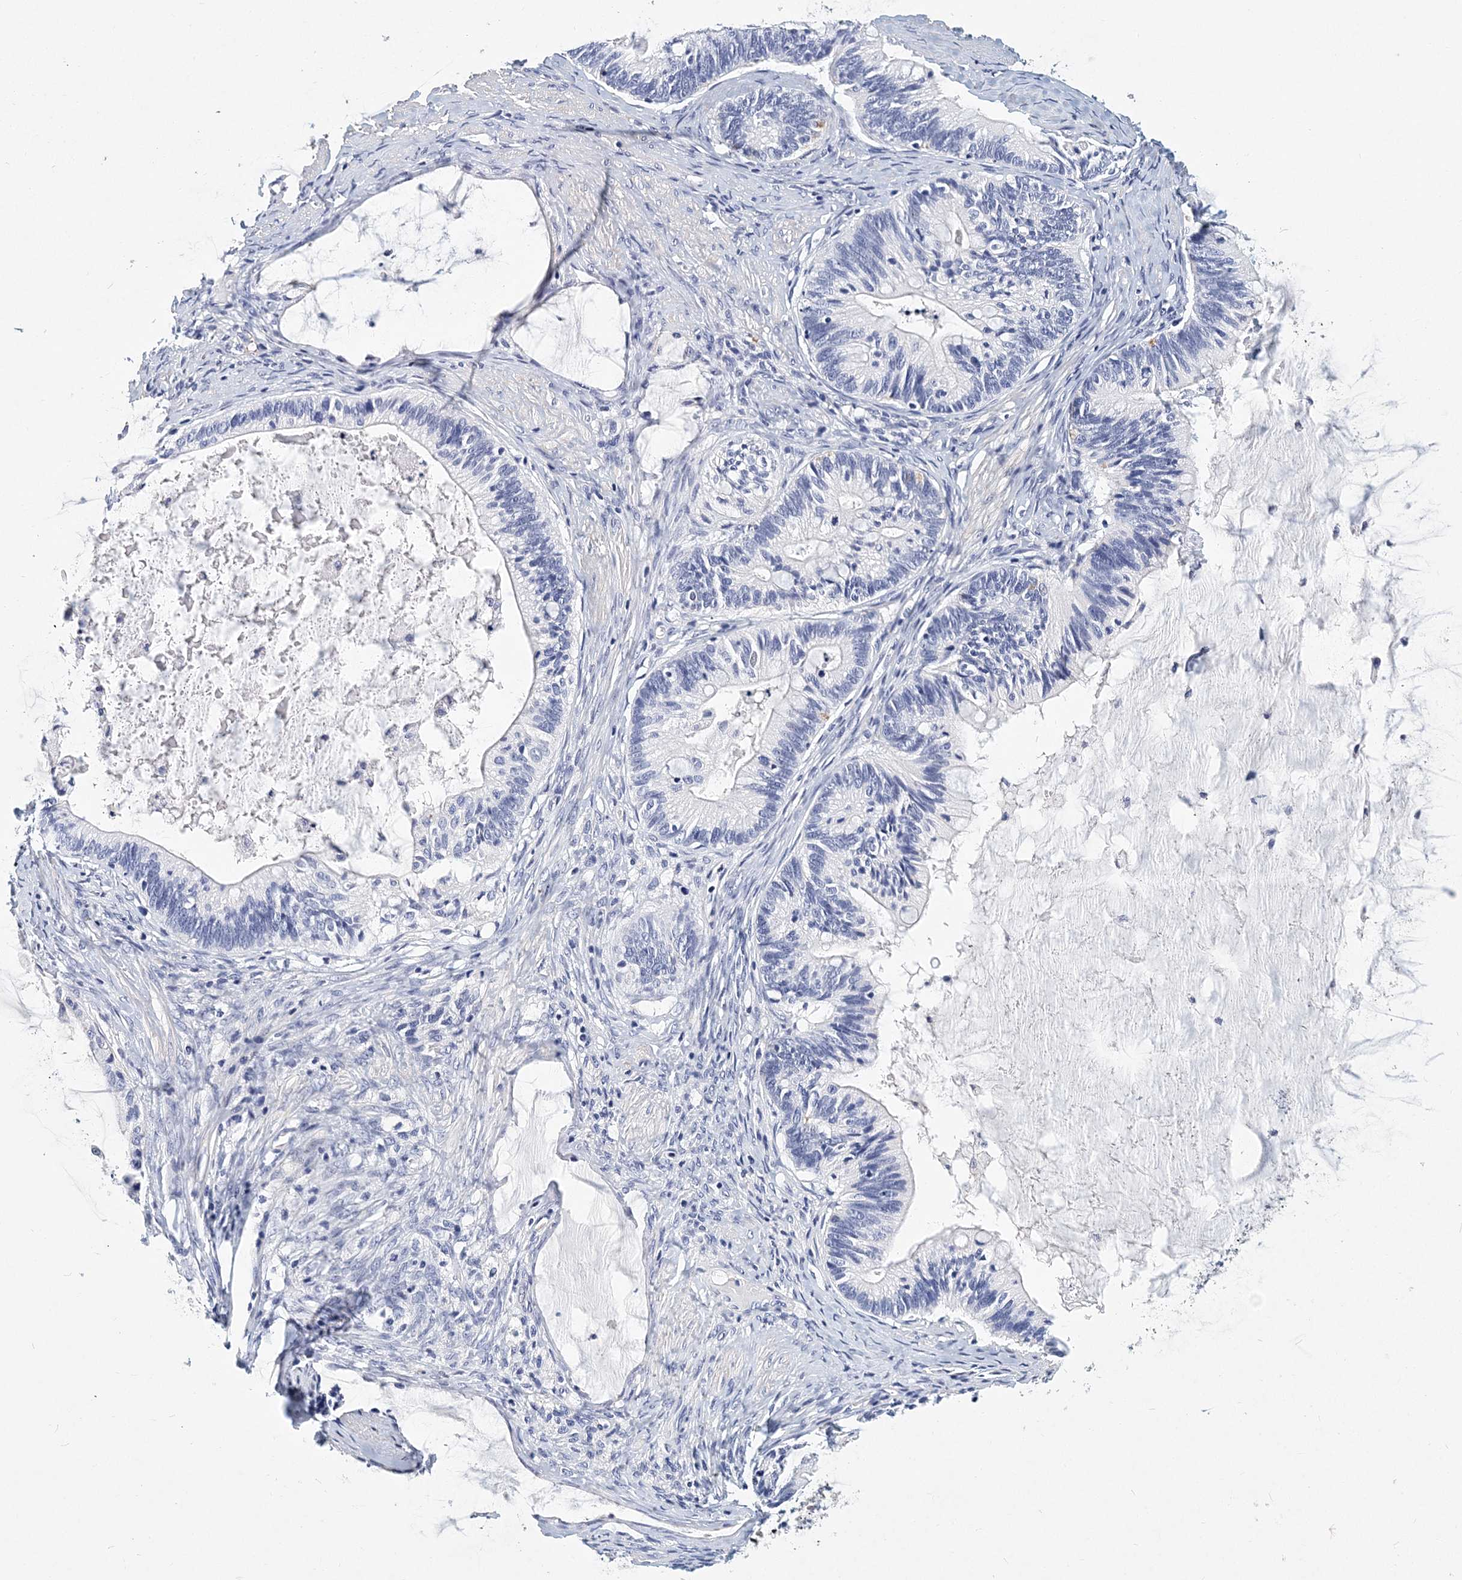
{"staining": {"intensity": "negative", "quantity": "none", "location": "none"}, "tissue": "ovarian cancer", "cell_type": "Tumor cells", "image_type": "cancer", "snomed": [{"axis": "morphology", "description": "Cystadenocarcinoma, mucinous, NOS"}, {"axis": "topography", "description": "Ovary"}], "caption": "IHC histopathology image of neoplastic tissue: human mucinous cystadenocarcinoma (ovarian) stained with DAB reveals no significant protein staining in tumor cells.", "gene": "ITGA2B", "patient": {"sex": "female", "age": 61}}